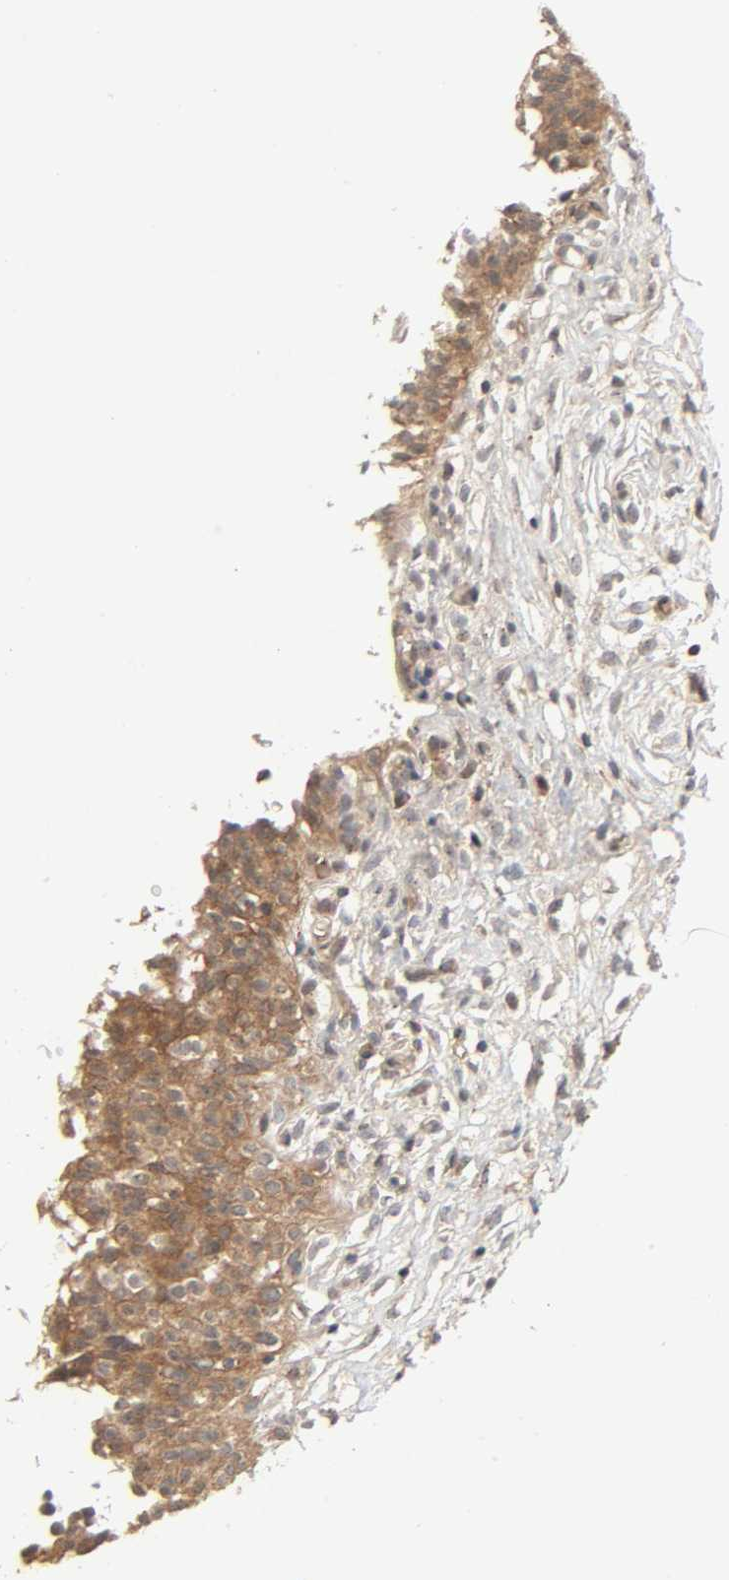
{"staining": {"intensity": "moderate", "quantity": ">75%", "location": "cytoplasmic/membranous"}, "tissue": "urinary bladder", "cell_type": "Urothelial cells", "image_type": "normal", "snomed": [{"axis": "morphology", "description": "Normal tissue, NOS"}, {"axis": "topography", "description": "Urinary bladder"}], "caption": "About >75% of urothelial cells in normal human urinary bladder reveal moderate cytoplasmic/membranous protein expression as visualized by brown immunohistochemical staining.", "gene": "PPP2R1B", "patient": {"sex": "female", "age": 80}}